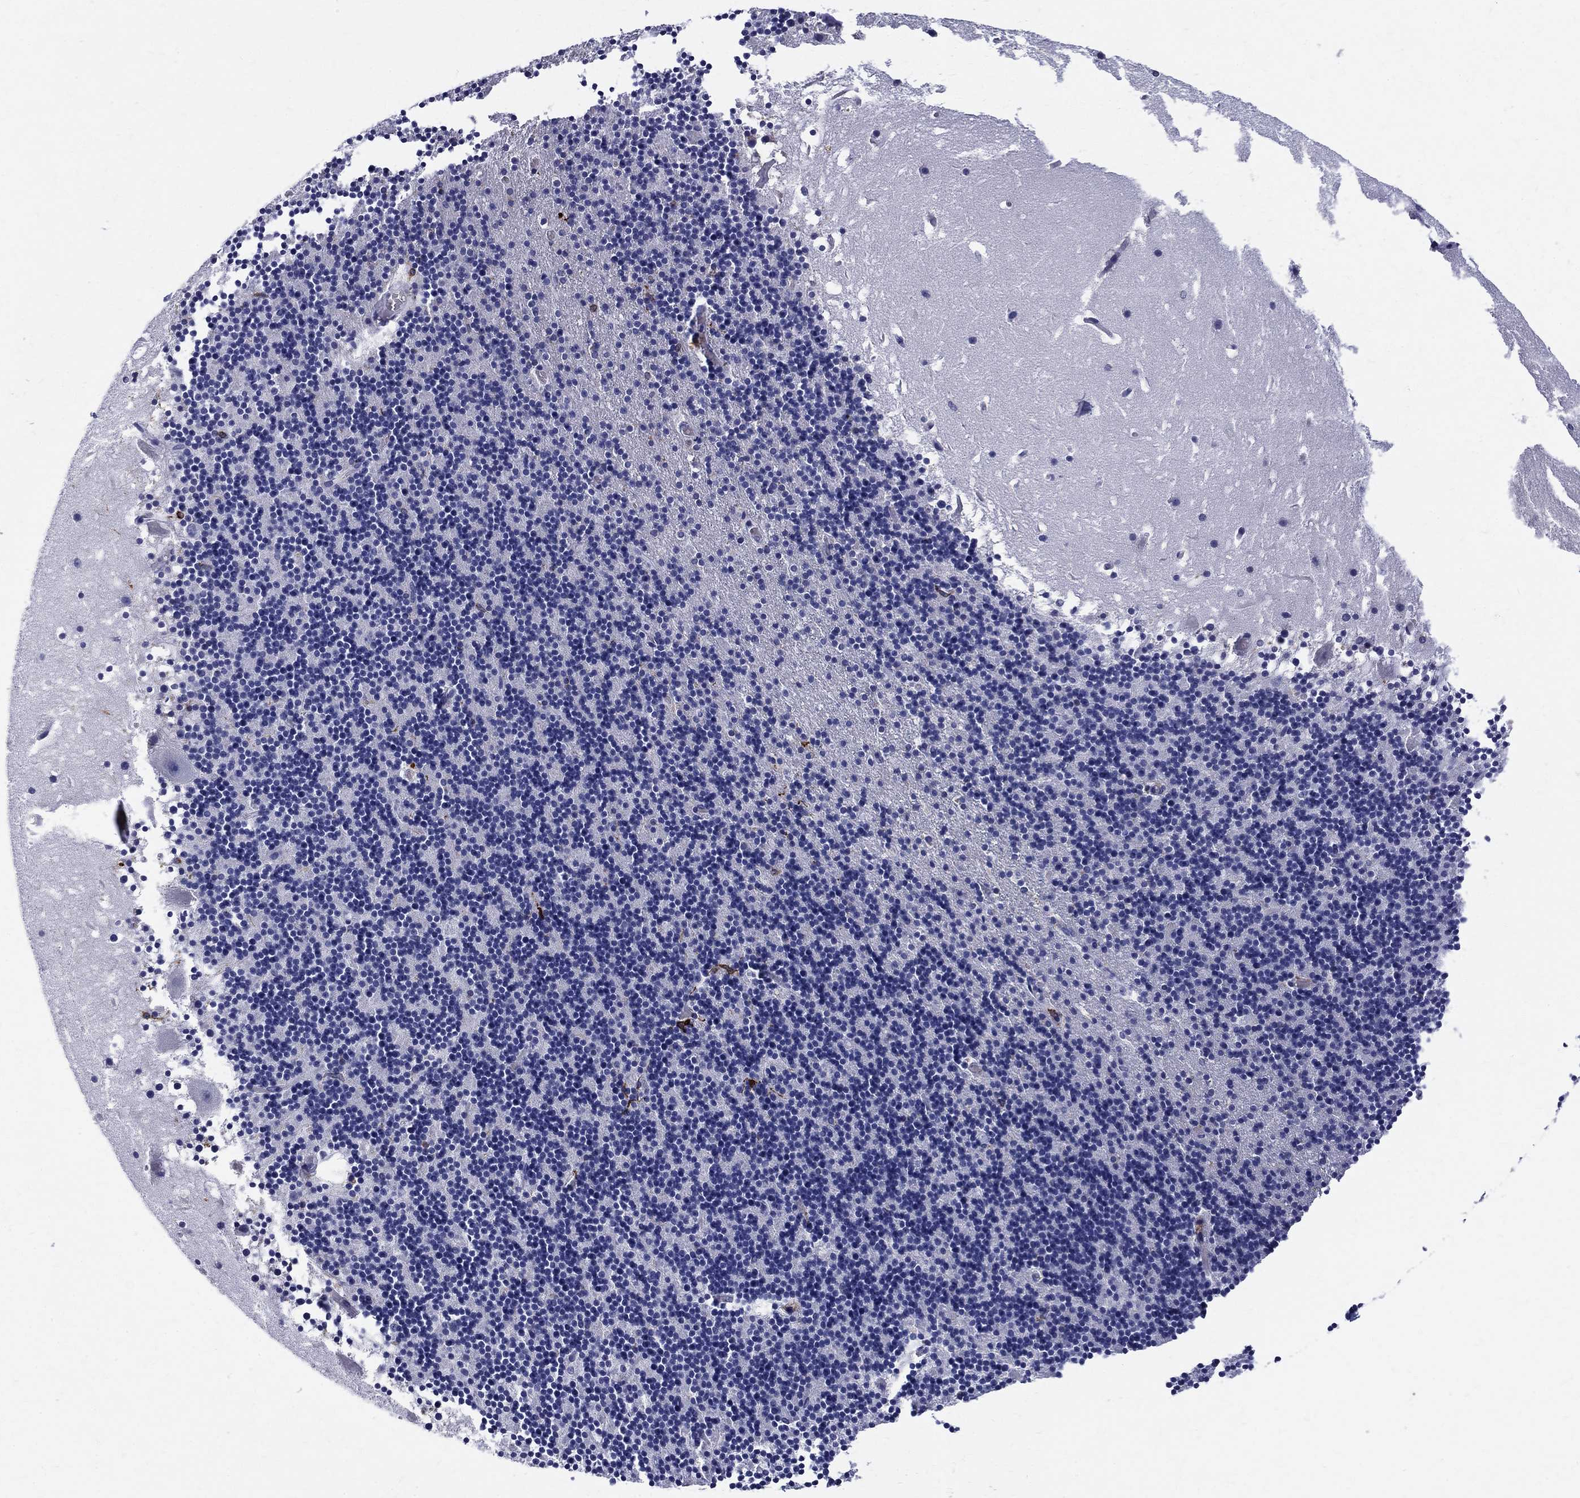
{"staining": {"intensity": "negative", "quantity": "none", "location": "none"}, "tissue": "cerebellum", "cell_type": "Cells in granular layer", "image_type": "normal", "snomed": [{"axis": "morphology", "description": "Normal tissue, NOS"}, {"axis": "topography", "description": "Cerebellum"}], "caption": "Micrograph shows no significant protein expression in cells in granular layer of normal cerebellum.", "gene": "AGER", "patient": {"sex": "male", "age": 37}}